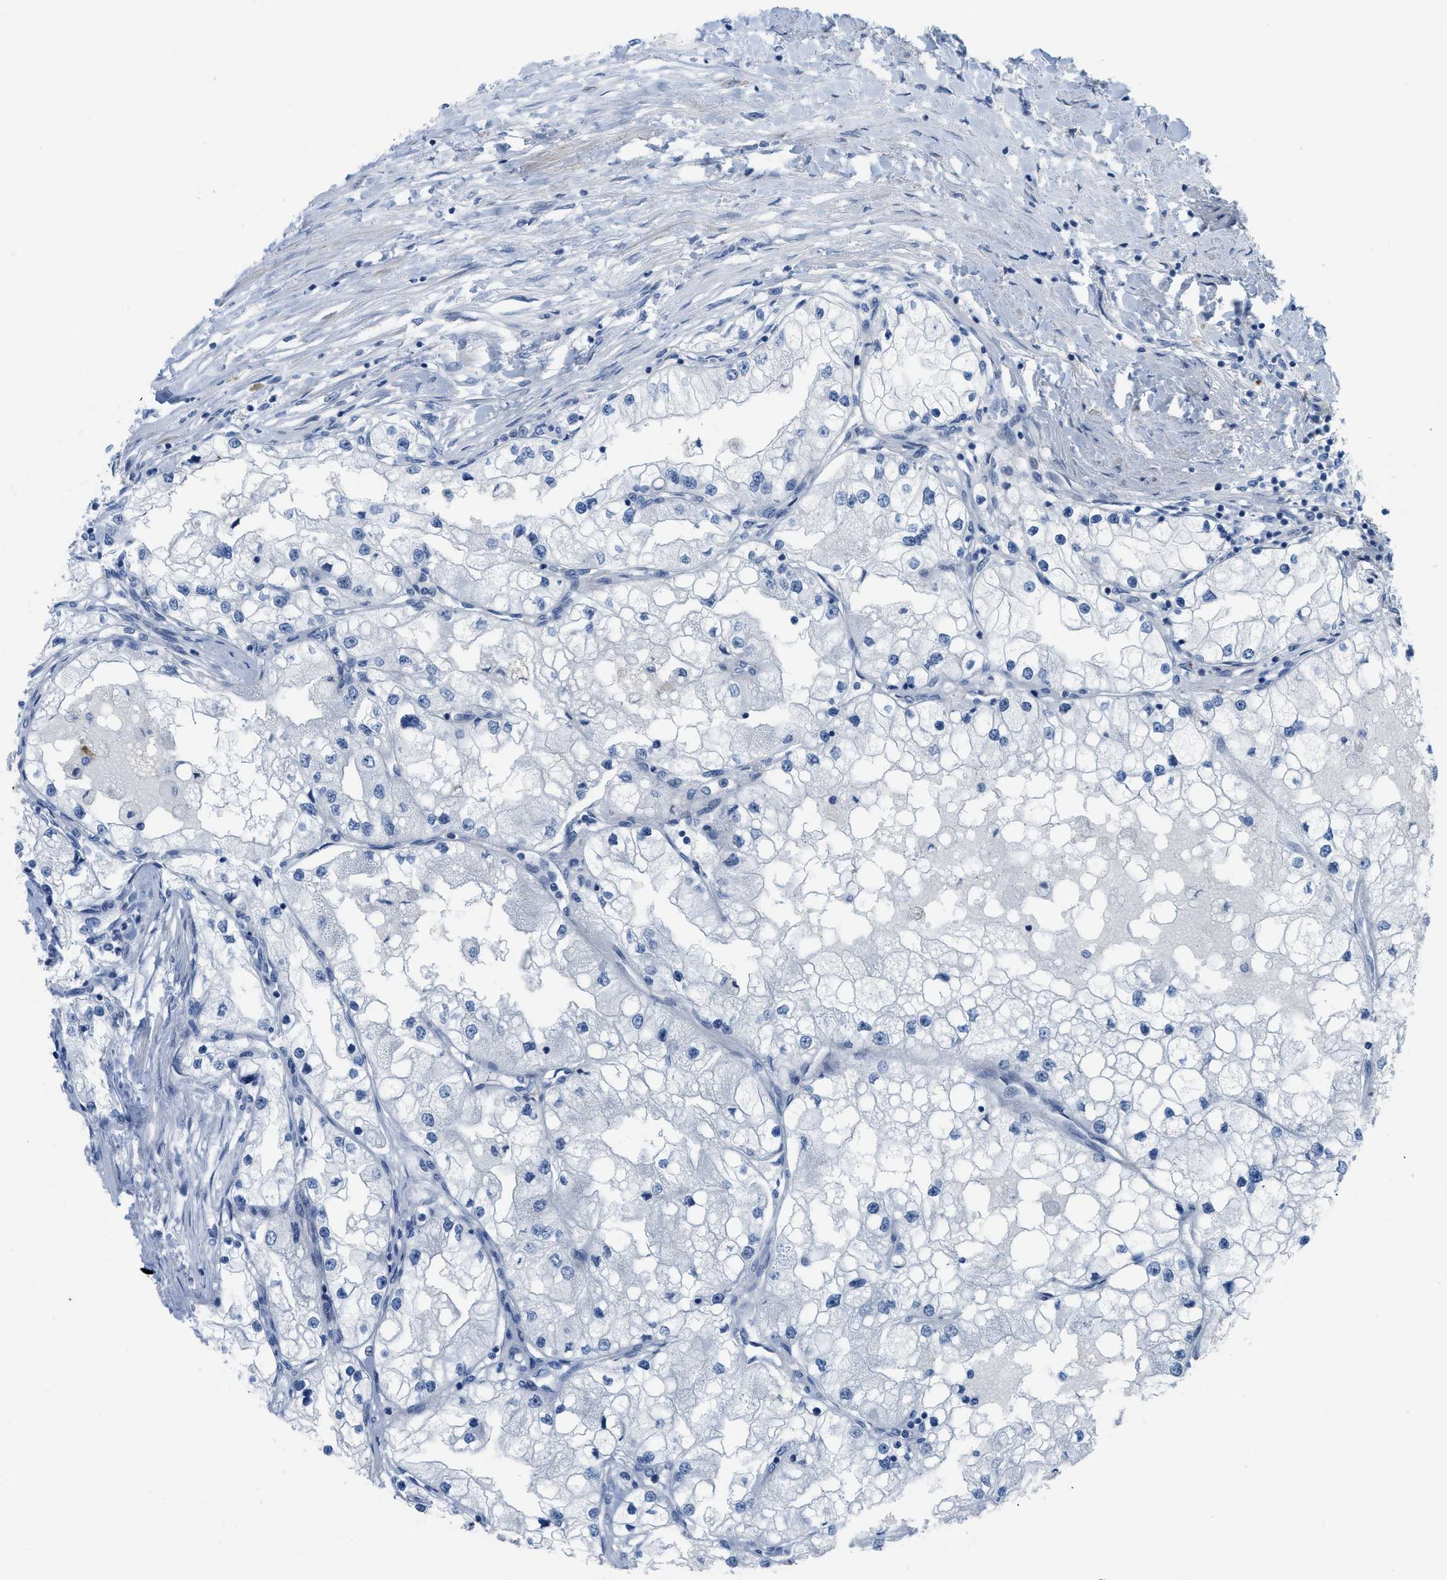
{"staining": {"intensity": "negative", "quantity": "none", "location": "none"}, "tissue": "renal cancer", "cell_type": "Tumor cells", "image_type": "cancer", "snomed": [{"axis": "morphology", "description": "Adenocarcinoma, NOS"}, {"axis": "topography", "description": "Kidney"}], "caption": "Micrograph shows no protein expression in tumor cells of adenocarcinoma (renal) tissue. (Brightfield microscopy of DAB (3,3'-diaminobenzidine) immunohistochemistry (IHC) at high magnification).", "gene": "SLC12A1", "patient": {"sex": "male", "age": 68}}